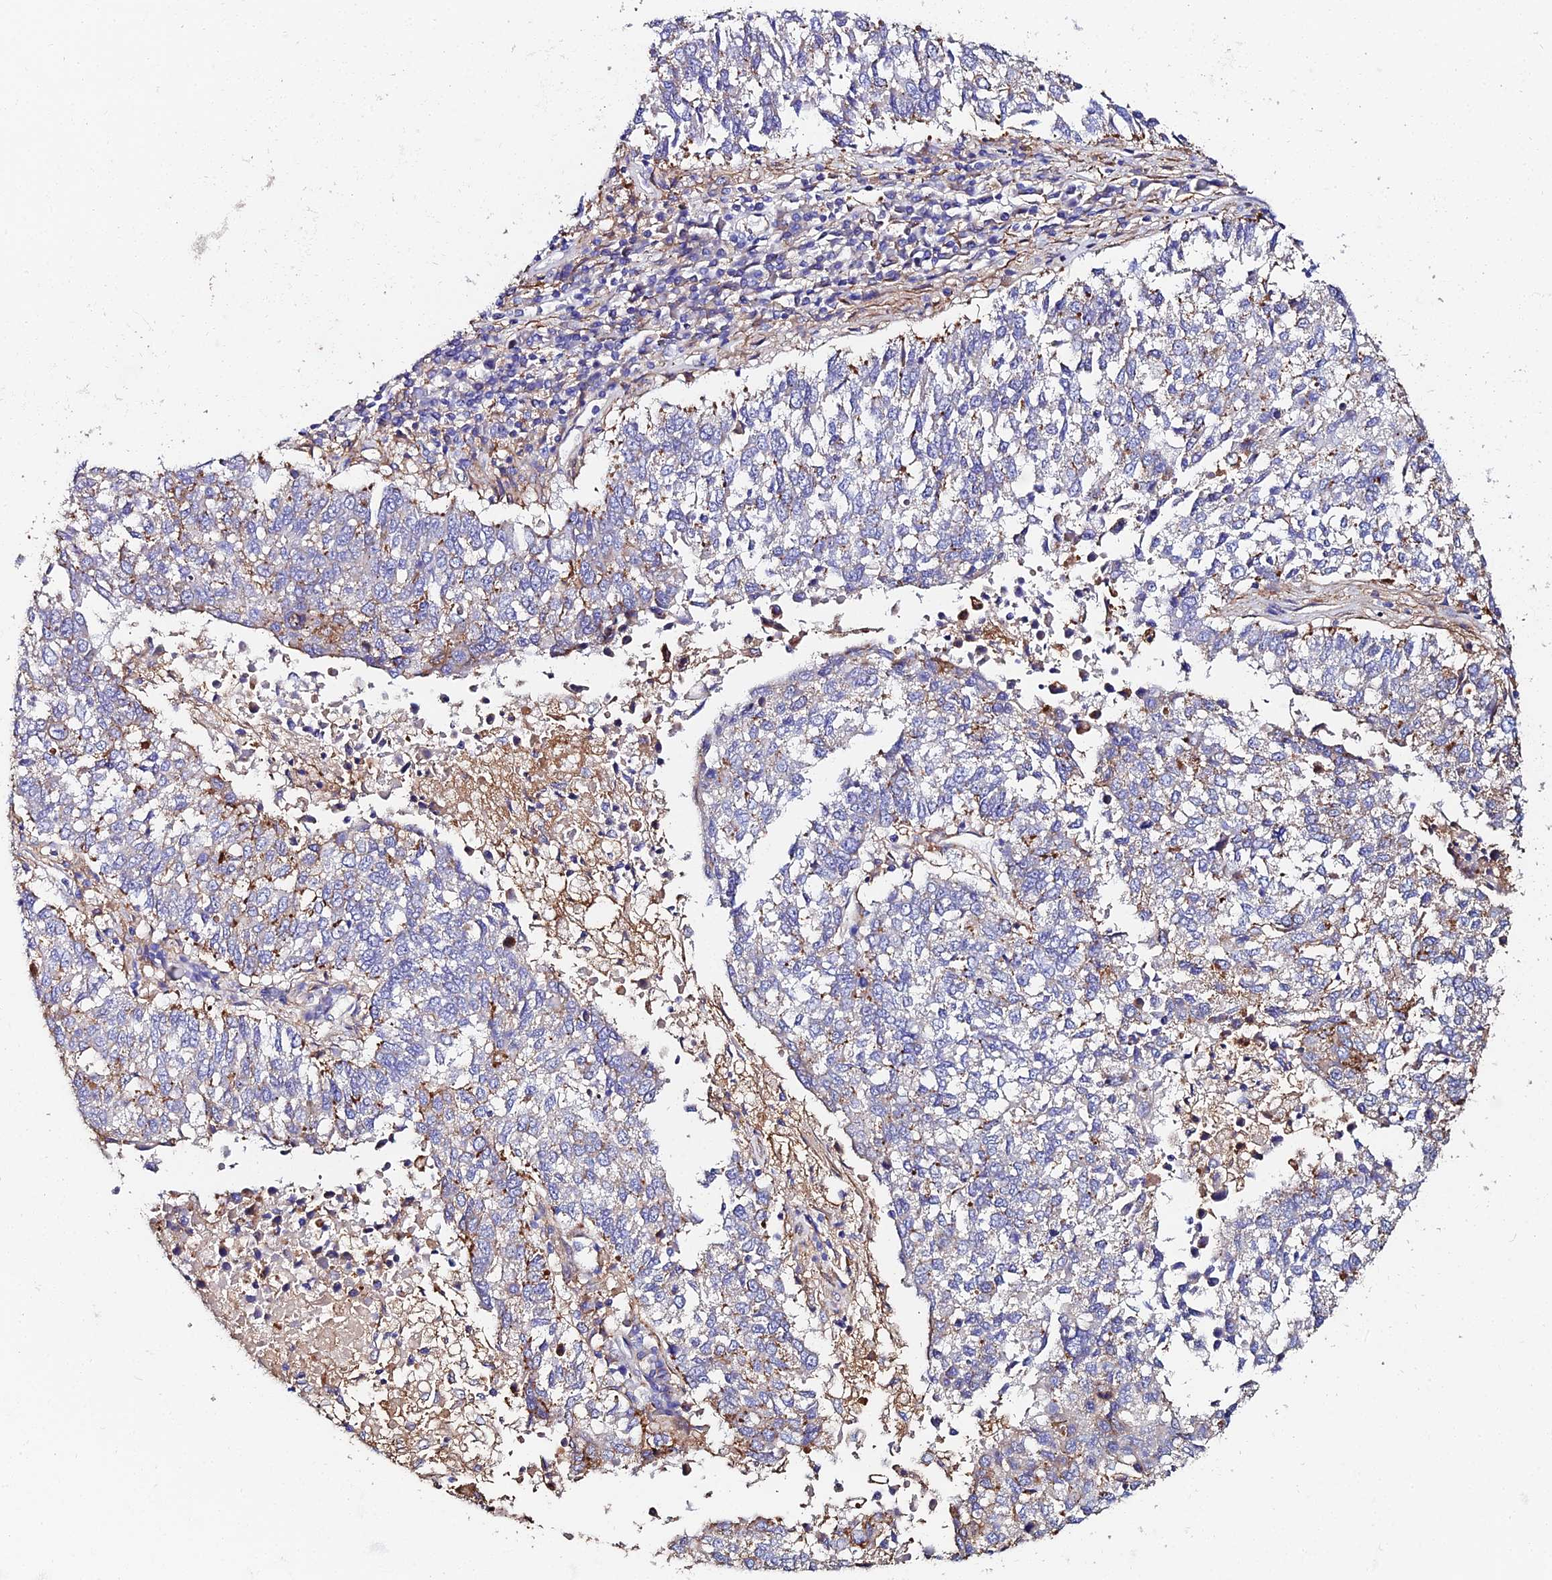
{"staining": {"intensity": "moderate", "quantity": "<25%", "location": "cytoplasmic/membranous"}, "tissue": "lung cancer", "cell_type": "Tumor cells", "image_type": "cancer", "snomed": [{"axis": "morphology", "description": "Squamous cell carcinoma, NOS"}, {"axis": "topography", "description": "Lung"}], "caption": "Immunohistochemistry staining of lung cancer (squamous cell carcinoma), which demonstrates low levels of moderate cytoplasmic/membranous expression in about <25% of tumor cells indicating moderate cytoplasmic/membranous protein positivity. The staining was performed using DAB (brown) for protein detection and nuclei were counterstained in hematoxylin (blue).", "gene": "C6", "patient": {"sex": "male", "age": 73}}